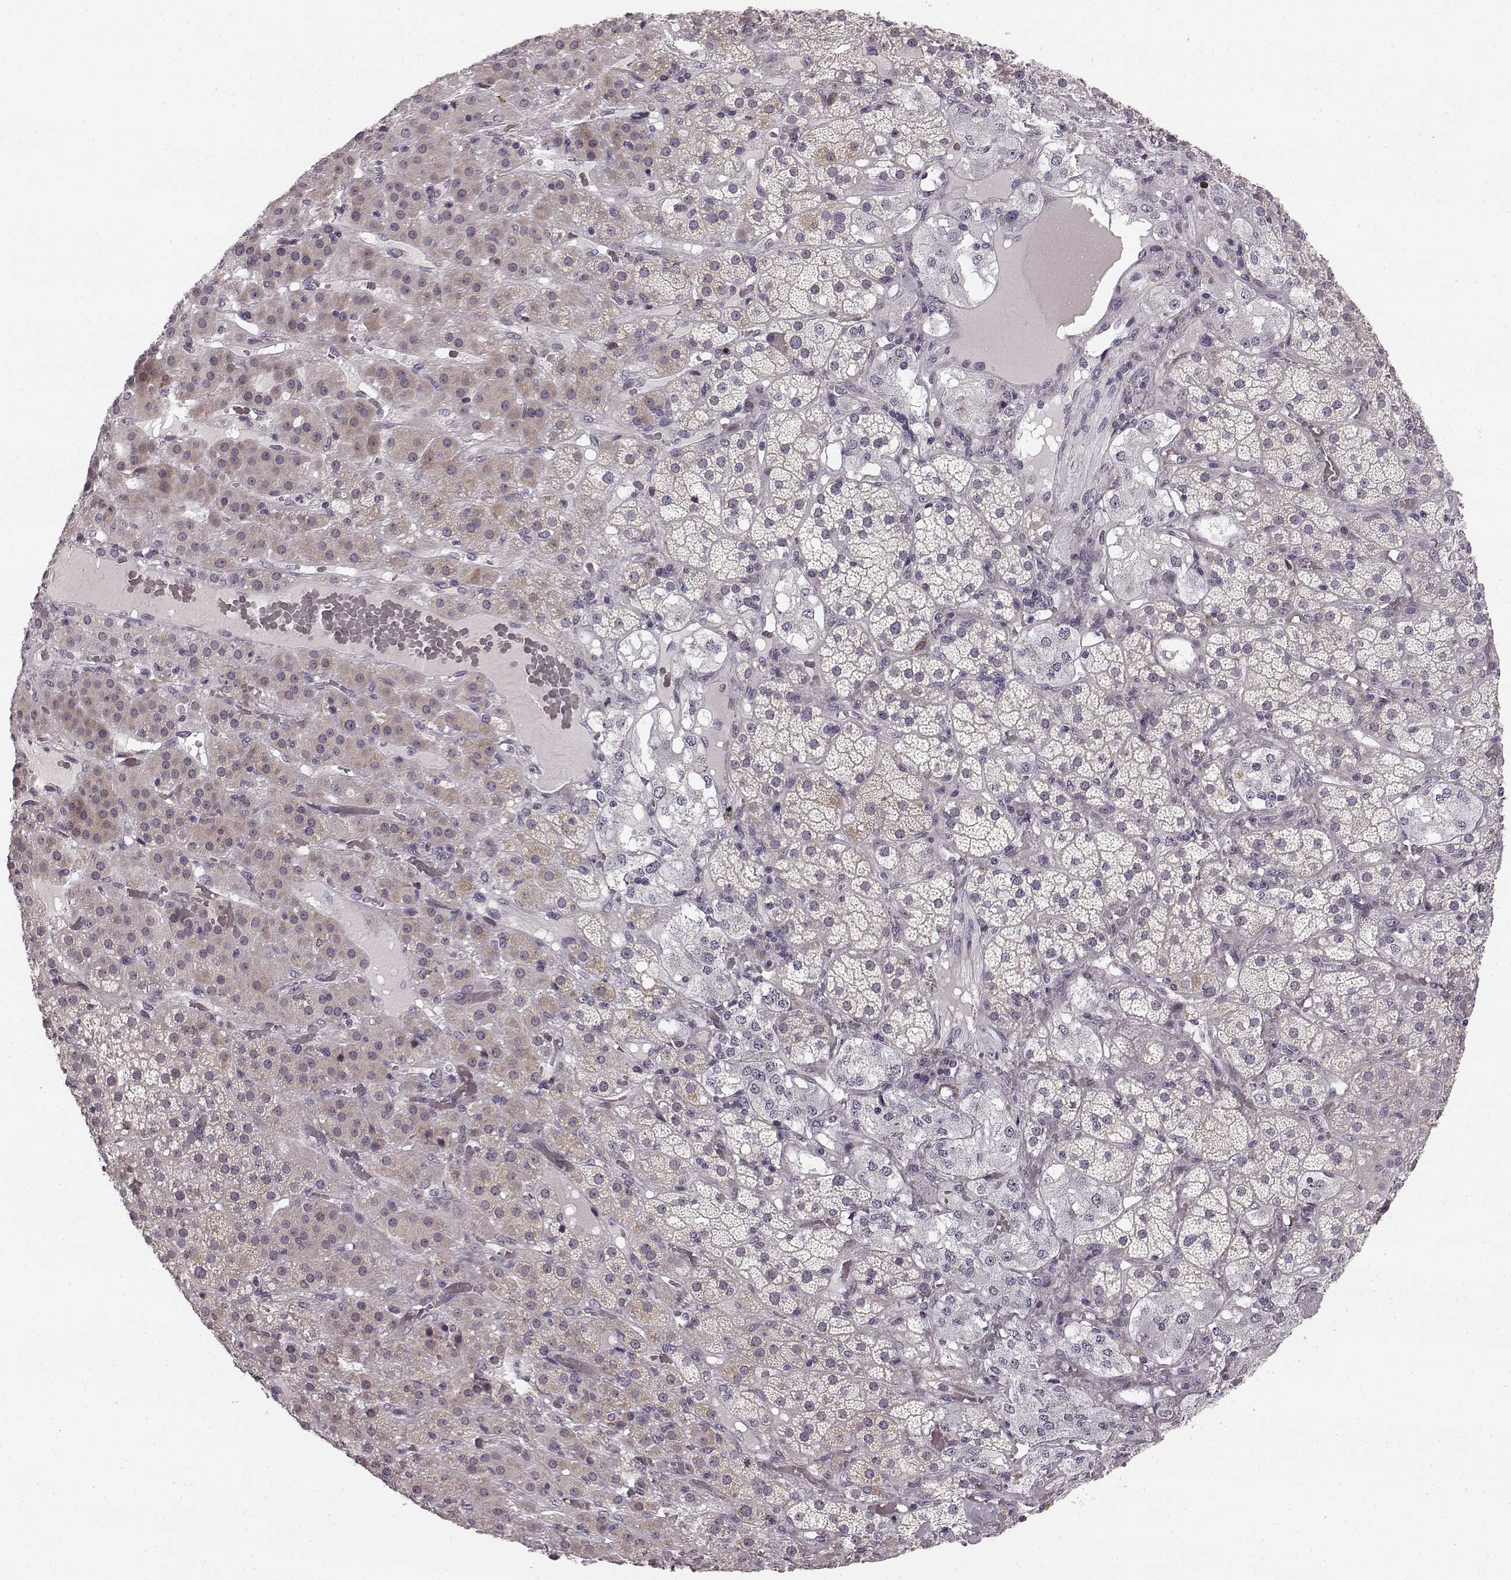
{"staining": {"intensity": "weak", "quantity": "25%-75%", "location": "cytoplasmic/membranous"}, "tissue": "adrenal gland", "cell_type": "Glandular cells", "image_type": "normal", "snomed": [{"axis": "morphology", "description": "Normal tissue, NOS"}, {"axis": "topography", "description": "Adrenal gland"}], "caption": "Protein staining exhibits weak cytoplasmic/membranous staining in about 25%-75% of glandular cells in normal adrenal gland.", "gene": "FAM234B", "patient": {"sex": "male", "age": 57}}